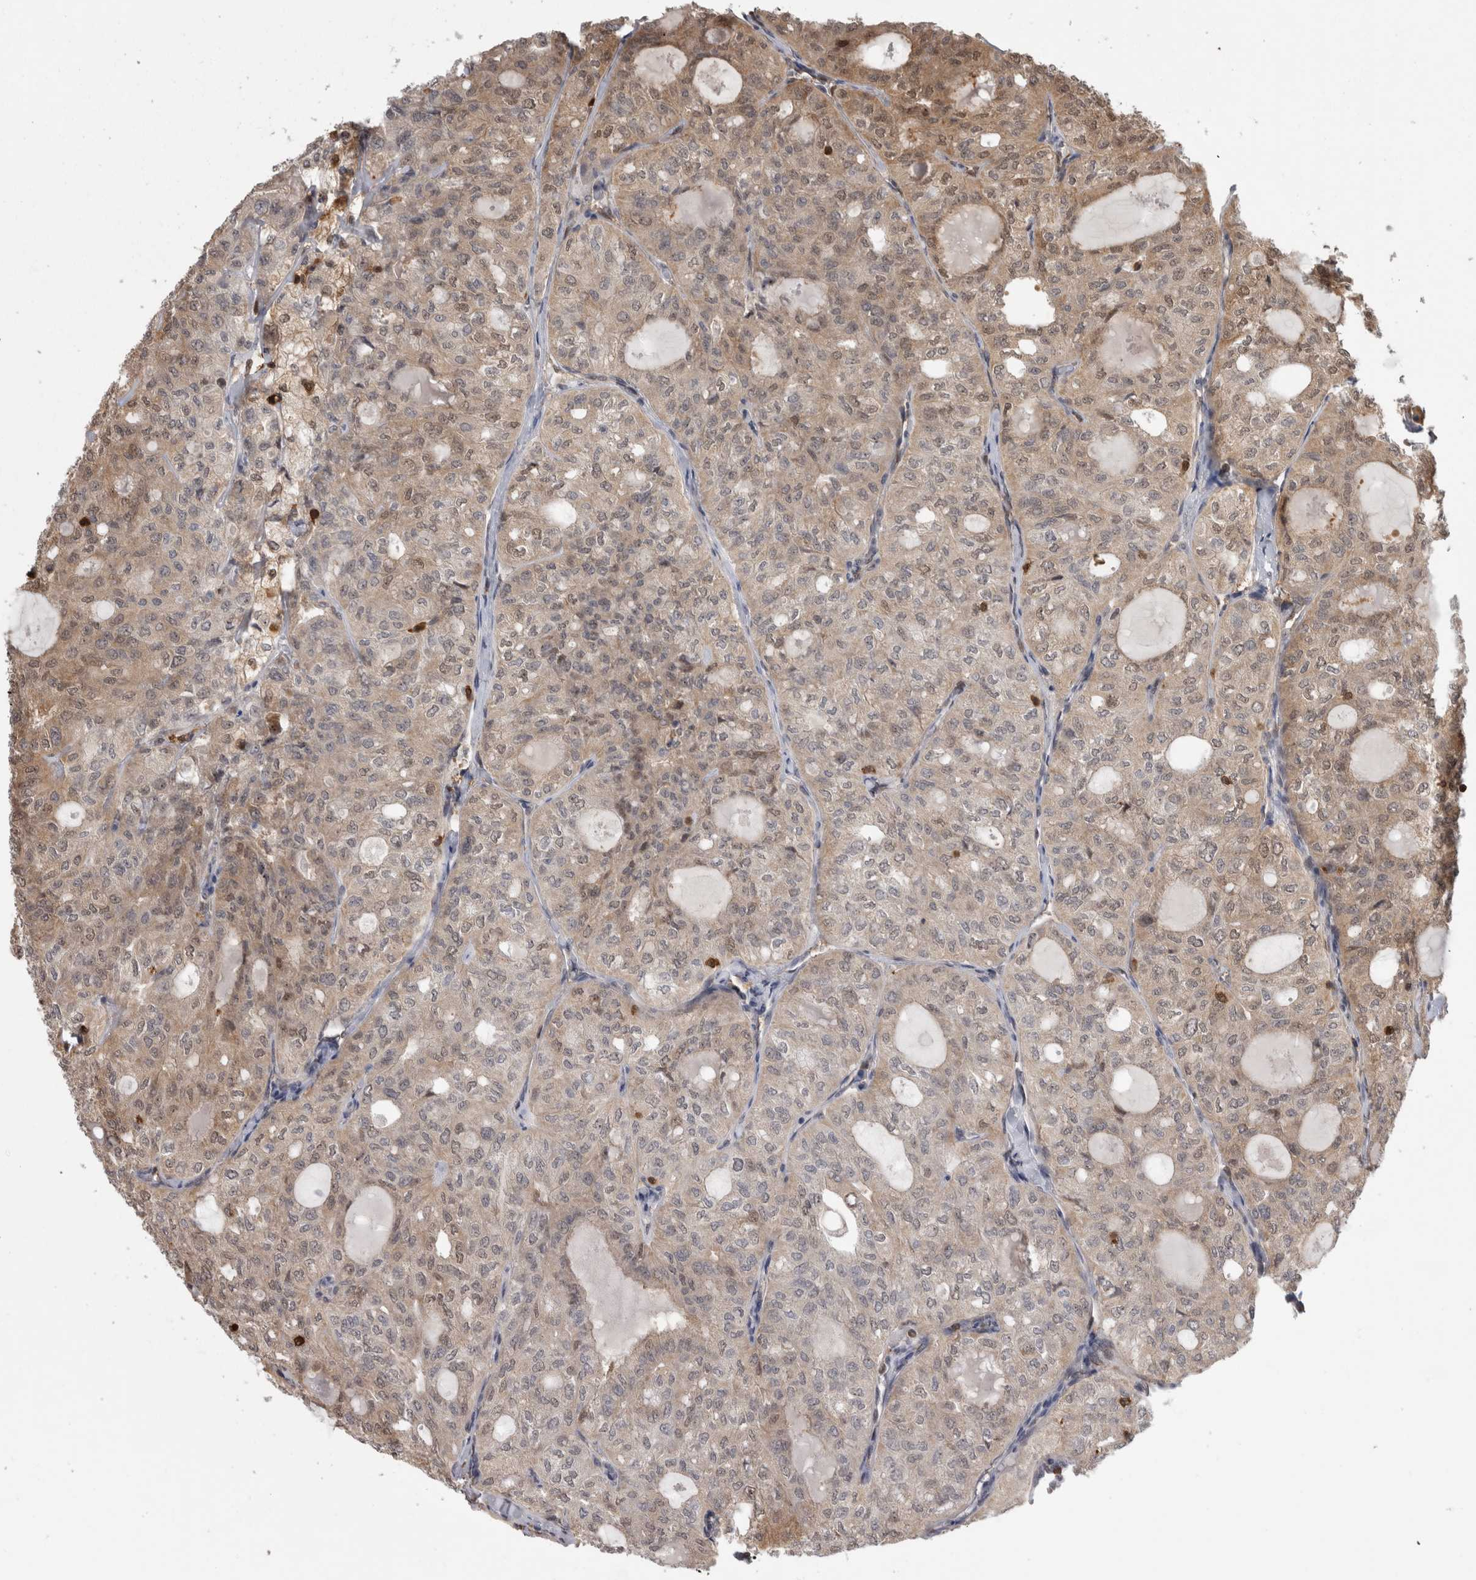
{"staining": {"intensity": "weak", "quantity": ">75%", "location": "cytoplasmic/membranous,nuclear"}, "tissue": "thyroid cancer", "cell_type": "Tumor cells", "image_type": "cancer", "snomed": [{"axis": "morphology", "description": "Follicular adenoma carcinoma, NOS"}, {"axis": "topography", "description": "Thyroid gland"}], "caption": "Thyroid cancer (follicular adenoma carcinoma) stained with DAB immunohistochemistry (IHC) exhibits low levels of weak cytoplasmic/membranous and nuclear expression in approximately >75% of tumor cells.", "gene": "TDRD7", "patient": {"sex": "male", "age": 75}}